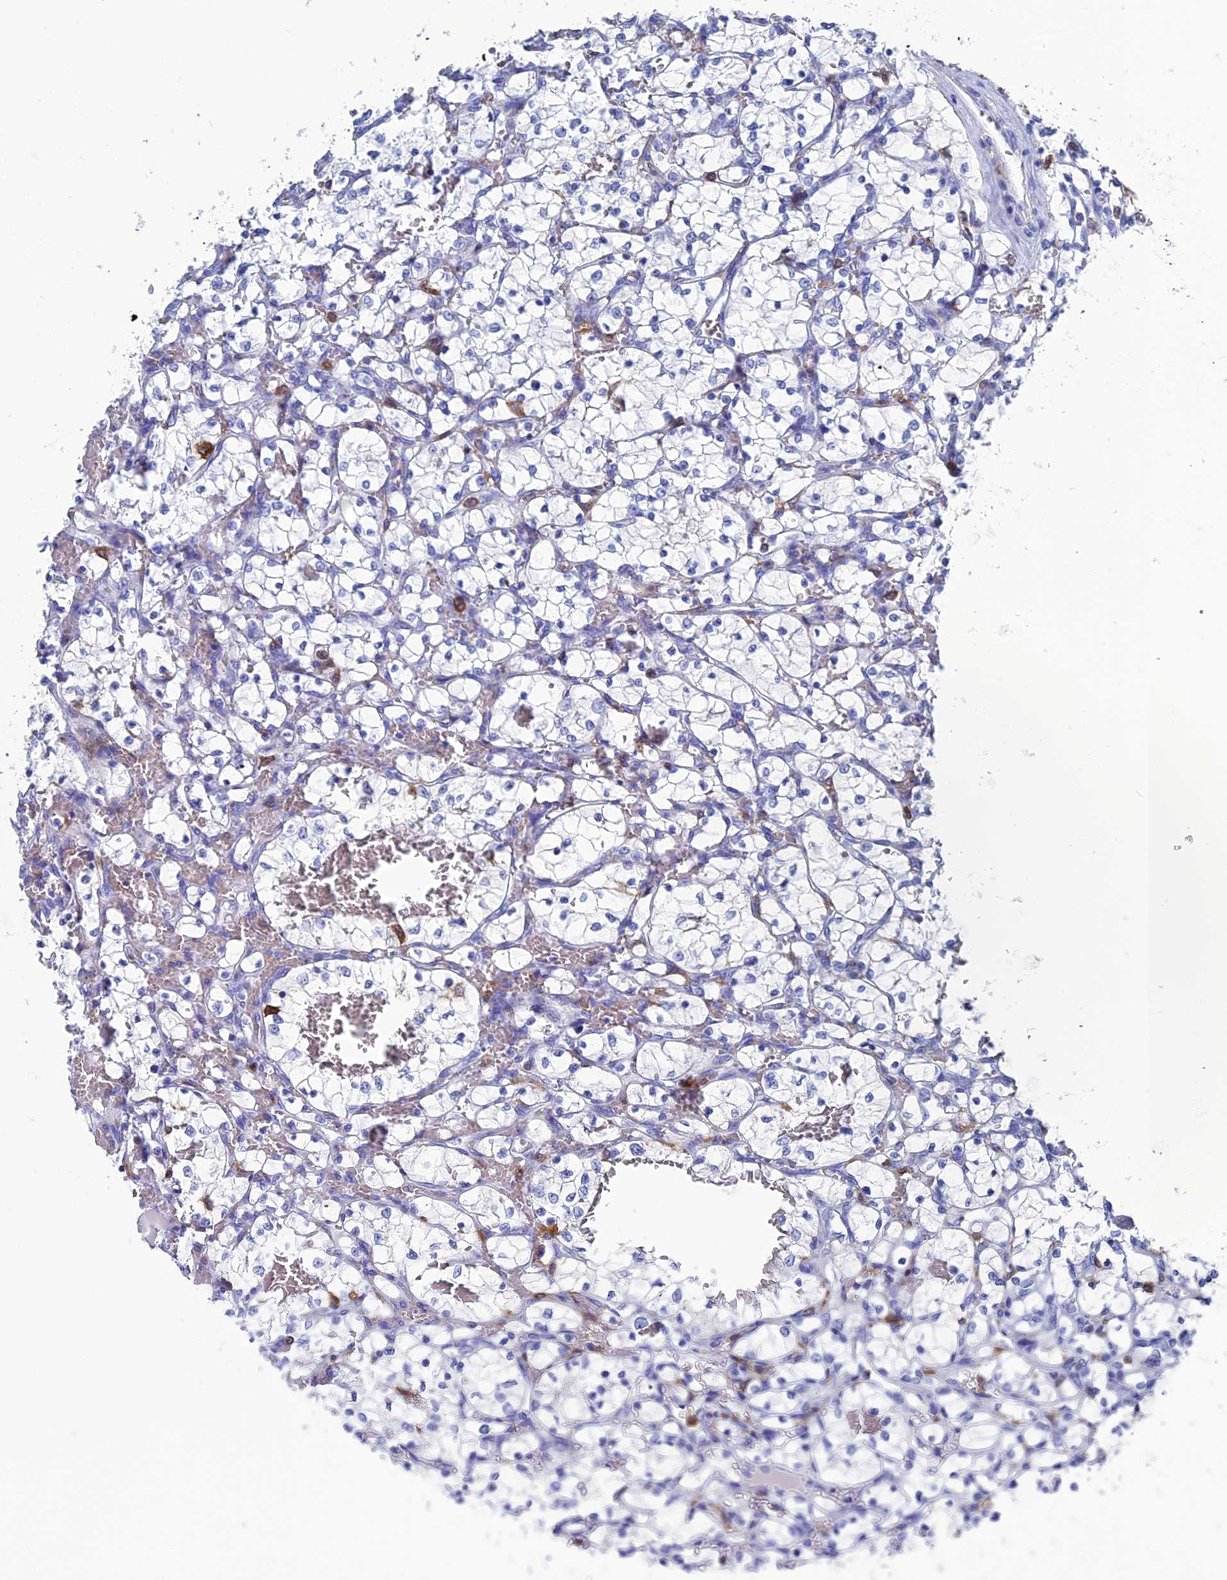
{"staining": {"intensity": "negative", "quantity": "none", "location": "none"}, "tissue": "renal cancer", "cell_type": "Tumor cells", "image_type": "cancer", "snomed": [{"axis": "morphology", "description": "Adenocarcinoma, NOS"}, {"axis": "topography", "description": "Kidney"}], "caption": "This is an immunohistochemistry photomicrograph of human adenocarcinoma (renal). There is no staining in tumor cells.", "gene": "TYROBP", "patient": {"sex": "female", "age": 69}}